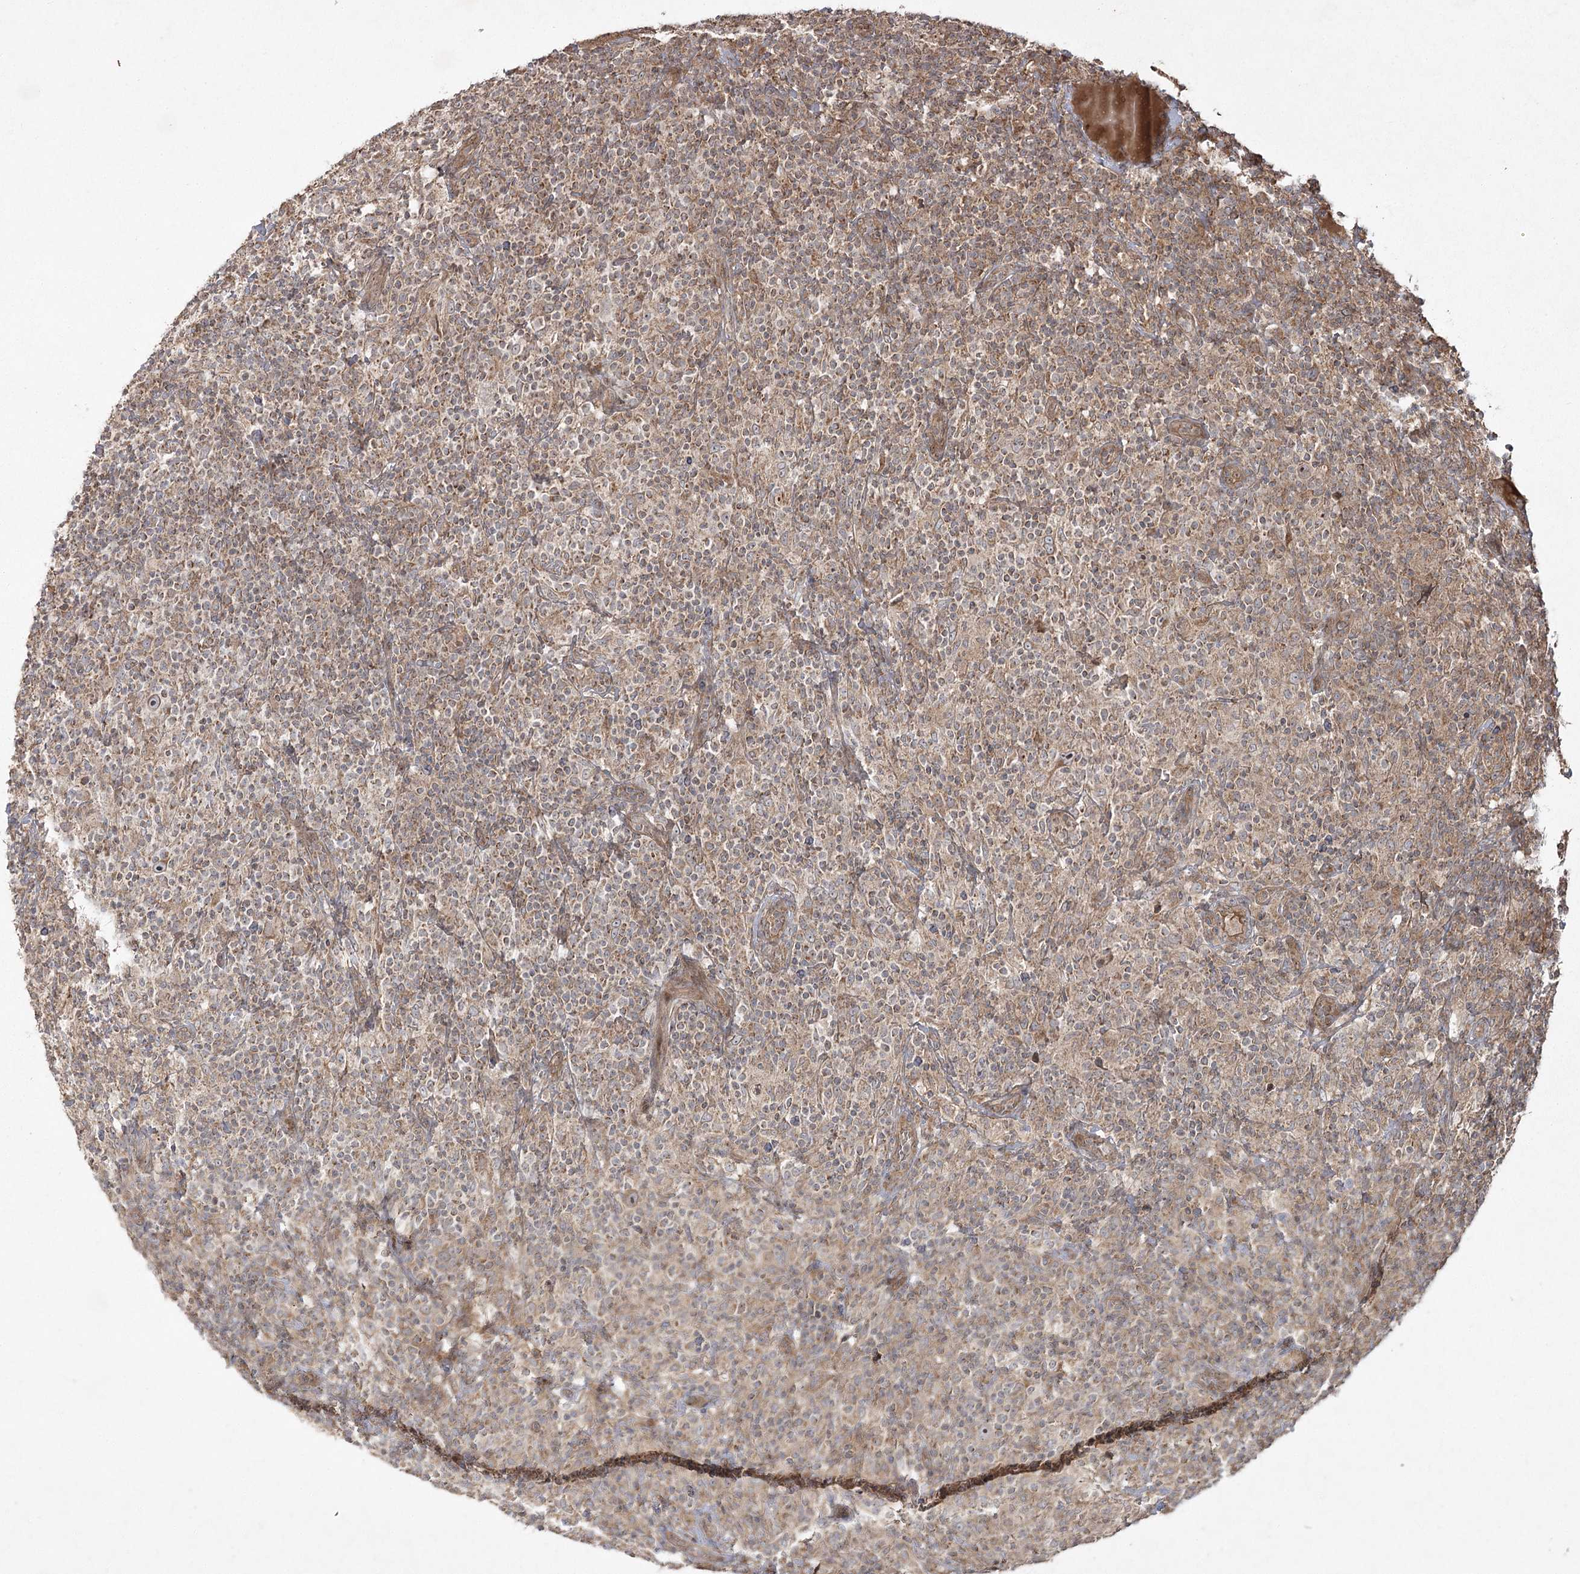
{"staining": {"intensity": "moderate", "quantity": "25%-75%", "location": "cytoplasmic/membranous"}, "tissue": "lymphoma", "cell_type": "Tumor cells", "image_type": "cancer", "snomed": [{"axis": "morphology", "description": "Hodgkin's disease, NOS"}, {"axis": "topography", "description": "Lymph node"}], "caption": "About 25%-75% of tumor cells in human lymphoma display moderate cytoplasmic/membranous protein positivity as visualized by brown immunohistochemical staining.", "gene": "CPLANE1", "patient": {"sex": "male", "age": 70}}